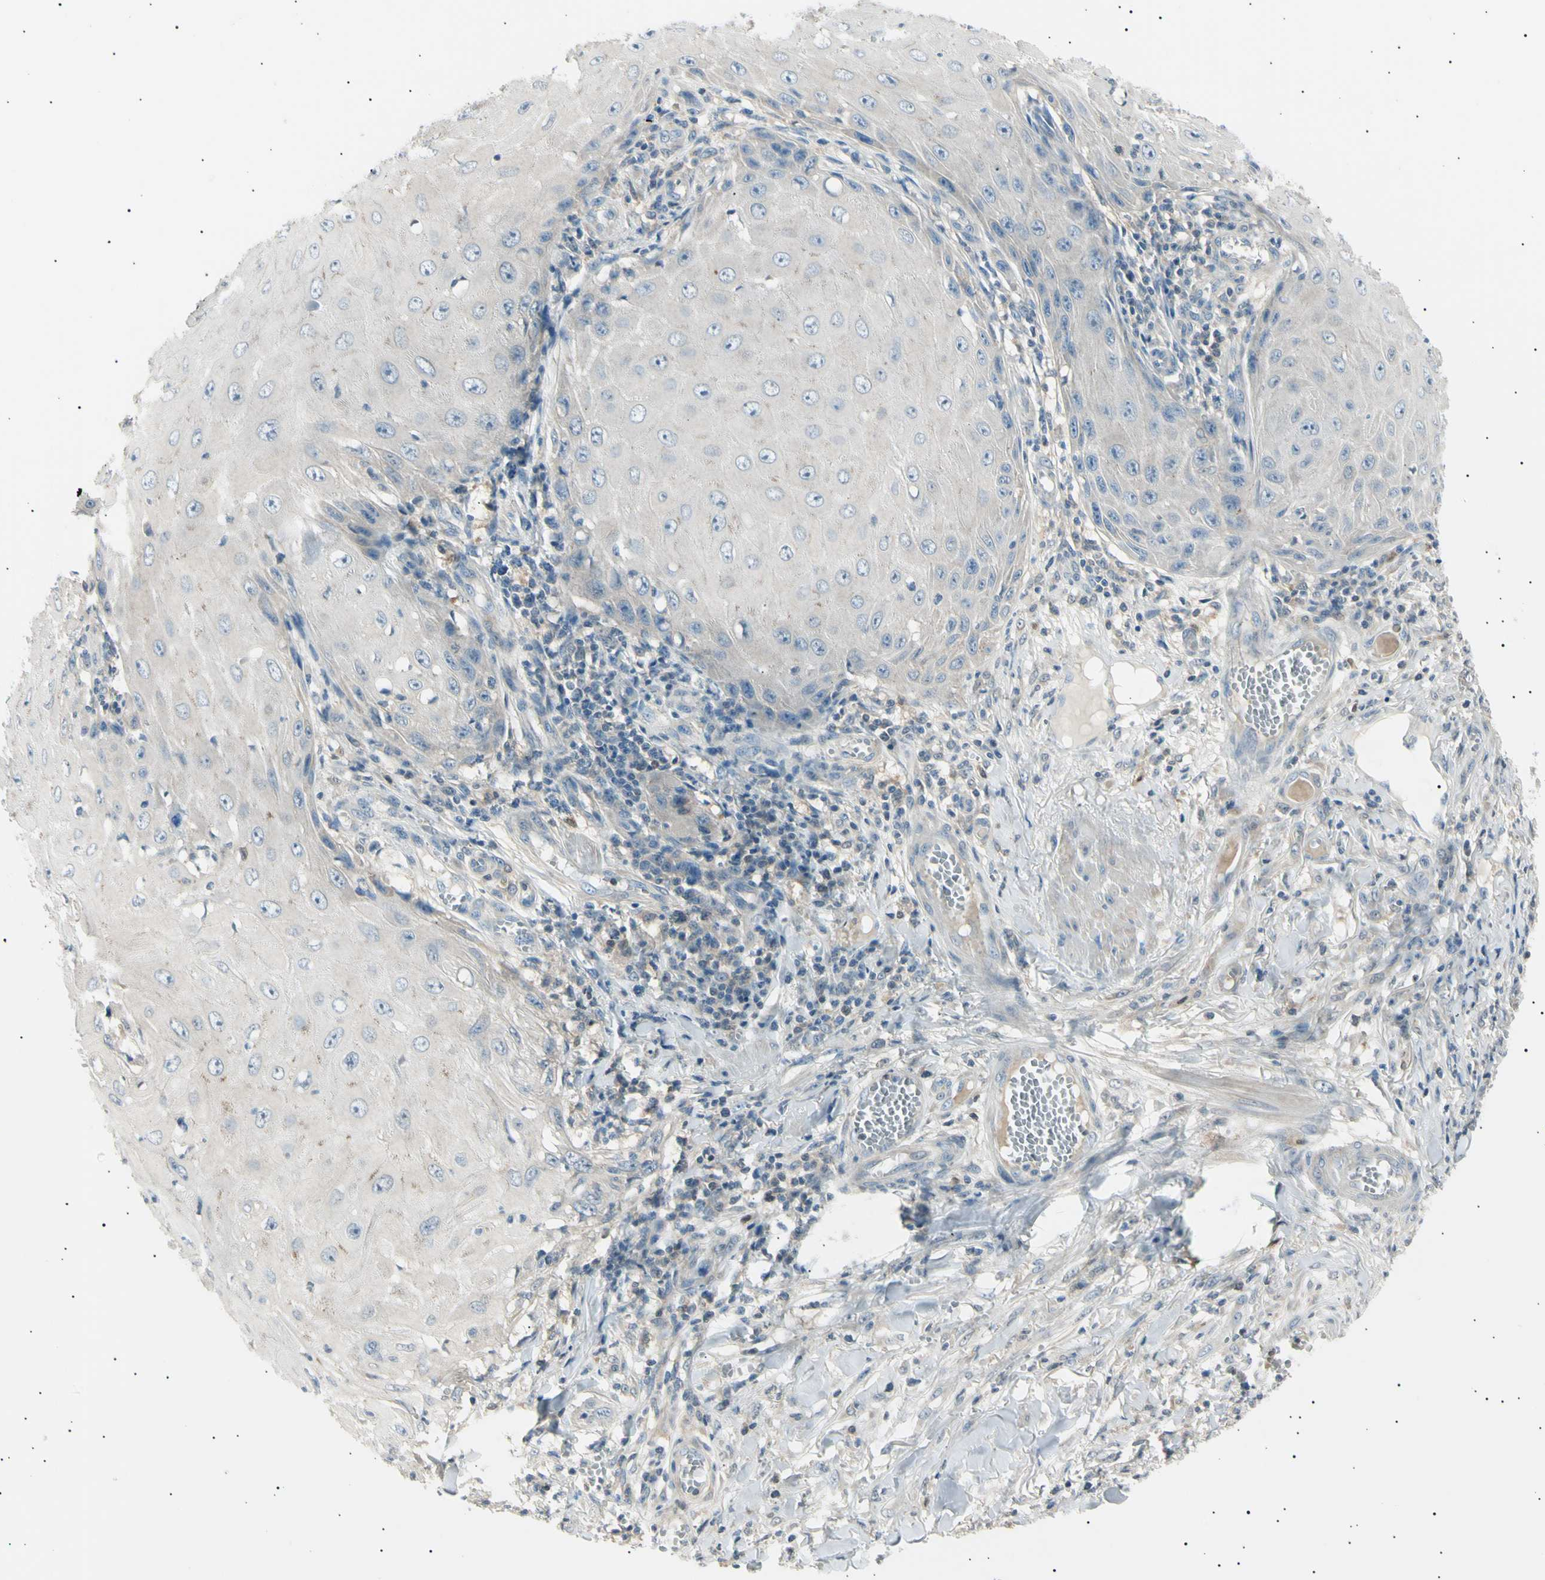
{"staining": {"intensity": "negative", "quantity": "none", "location": "none"}, "tissue": "skin cancer", "cell_type": "Tumor cells", "image_type": "cancer", "snomed": [{"axis": "morphology", "description": "Squamous cell carcinoma, NOS"}, {"axis": "topography", "description": "Skin"}], "caption": "DAB immunohistochemical staining of human skin cancer shows no significant positivity in tumor cells. The staining was performed using DAB to visualize the protein expression in brown, while the nuclei were stained in blue with hematoxylin (Magnification: 20x).", "gene": "LHPP", "patient": {"sex": "female", "age": 73}}